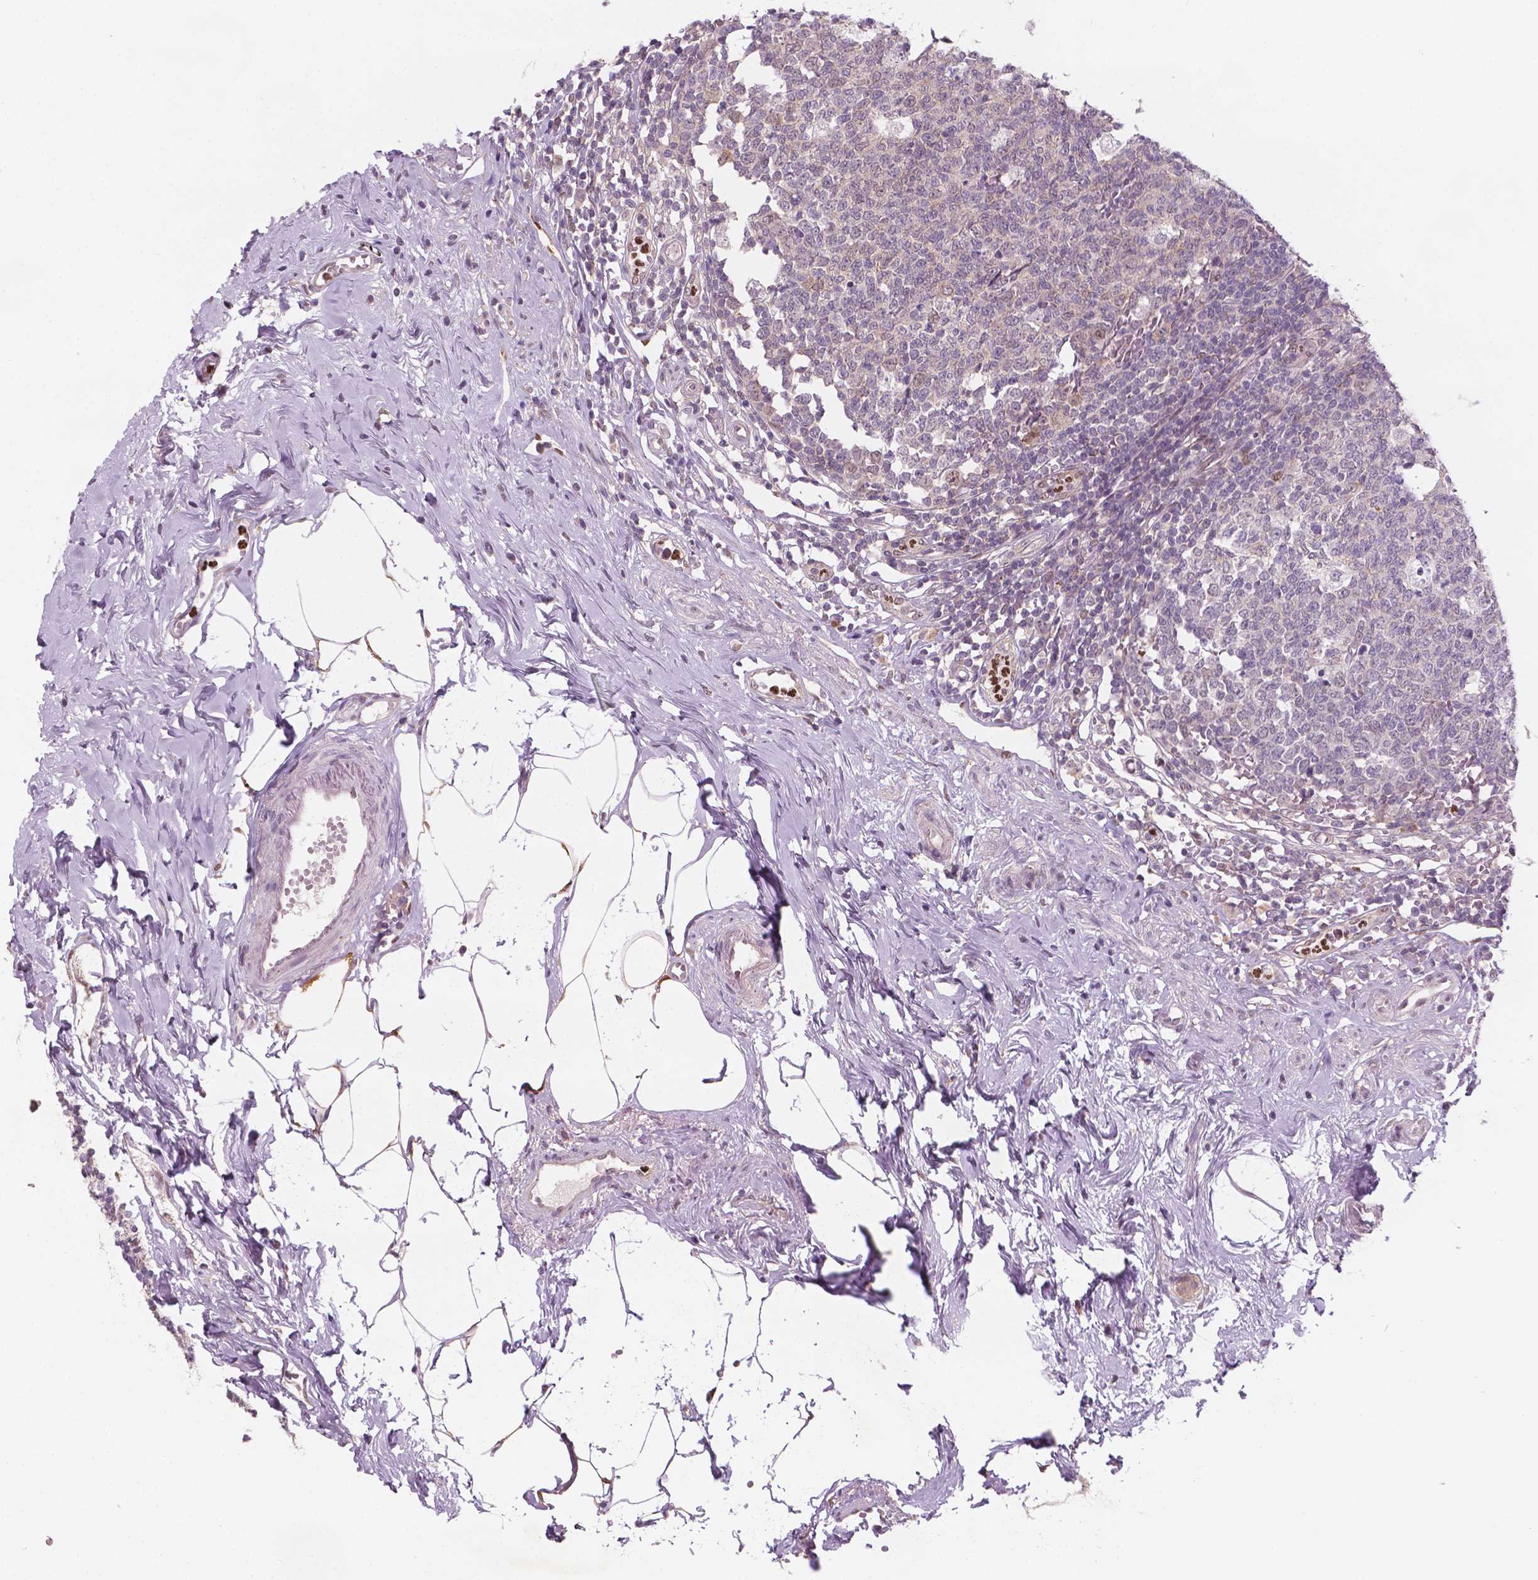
{"staining": {"intensity": "moderate", "quantity": ">75%", "location": "cytoplasmic/membranous,nuclear"}, "tissue": "appendix", "cell_type": "Glandular cells", "image_type": "normal", "snomed": [{"axis": "morphology", "description": "Normal tissue, NOS"}, {"axis": "morphology", "description": "Carcinoma, endometroid"}, {"axis": "topography", "description": "Appendix"}, {"axis": "topography", "description": "Colon"}], "caption": "Immunohistochemistry (DAB) staining of normal human appendix exhibits moderate cytoplasmic/membranous,nuclear protein positivity in approximately >75% of glandular cells.", "gene": "NFAT5", "patient": {"sex": "female", "age": 60}}